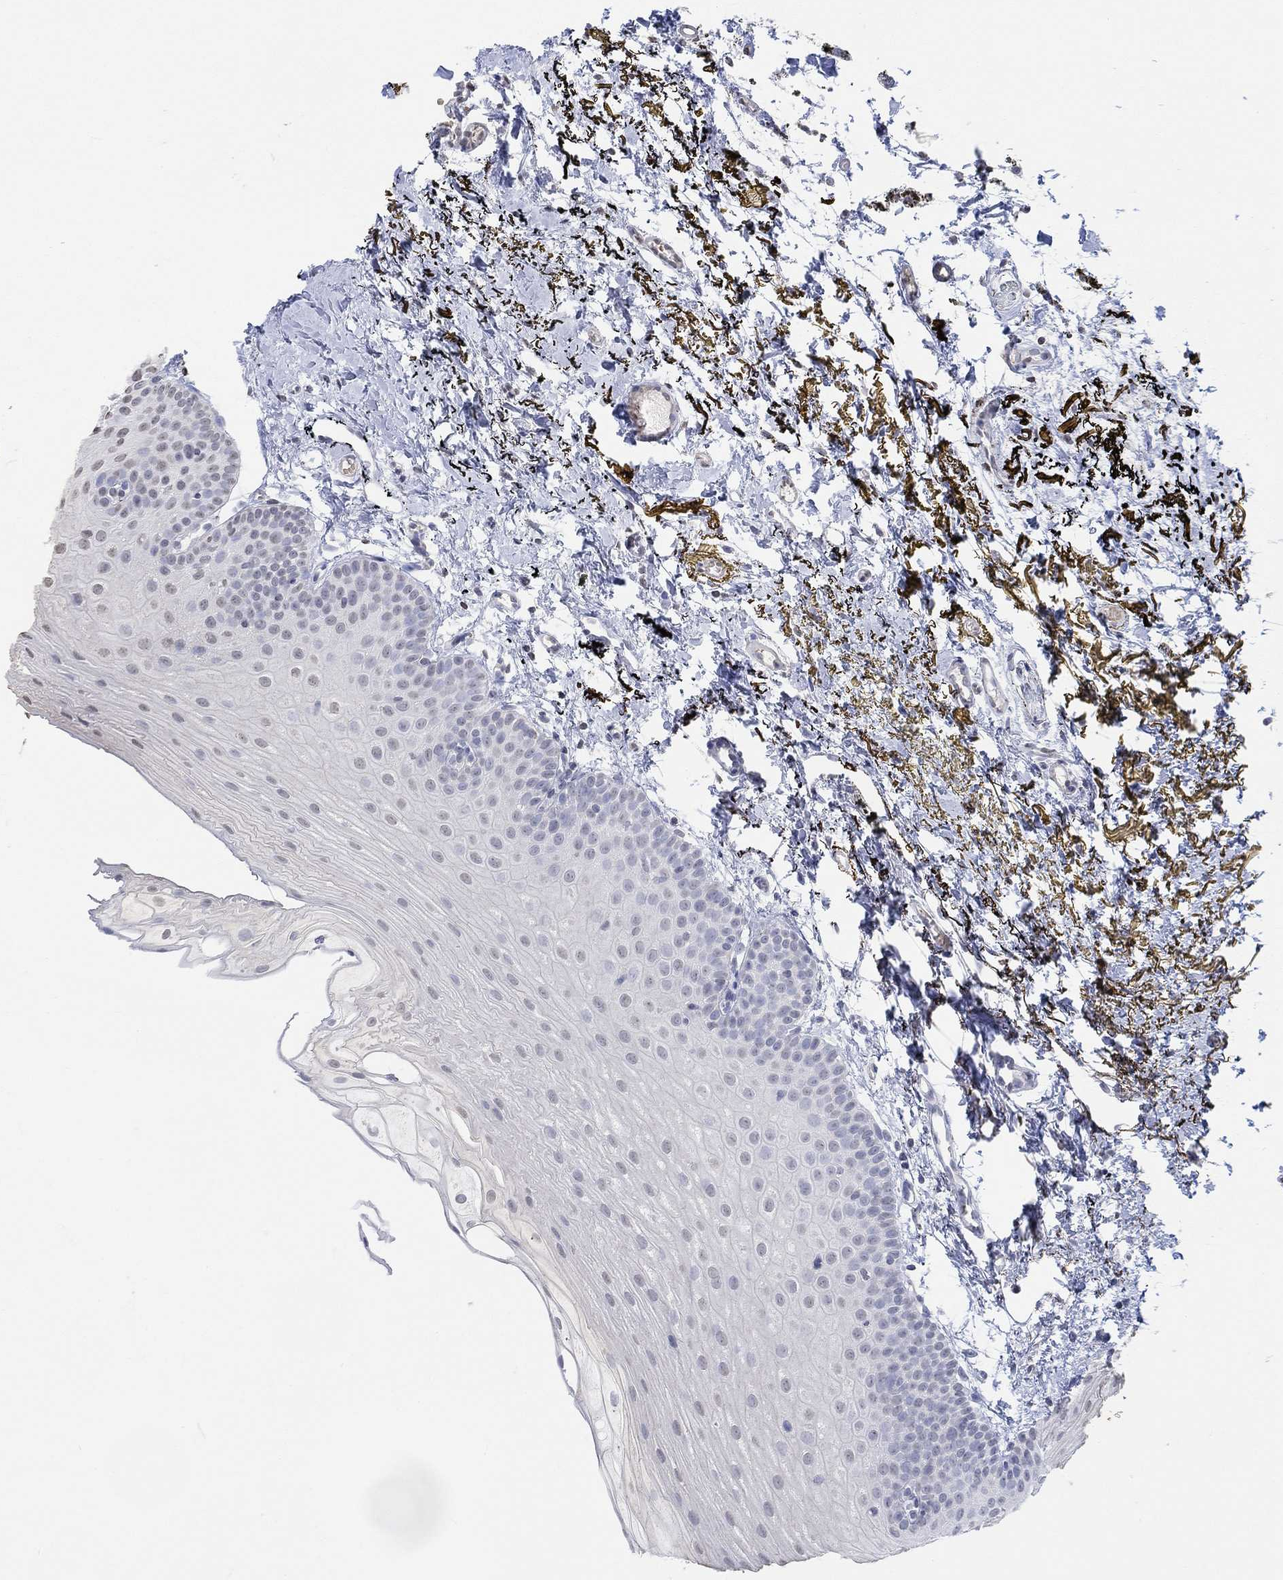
{"staining": {"intensity": "negative", "quantity": "none", "location": "none"}, "tissue": "oral mucosa", "cell_type": "Squamous epithelial cells", "image_type": "normal", "snomed": [{"axis": "morphology", "description": "Normal tissue, NOS"}, {"axis": "topography", "description": "Oral tissue"}], "caption": "Oral mucosa stained for a protein using immunohistochemistry shows no staining squamous epithelial cells.", "gene": "TMEM255A", "patient": {"sex": "female", "age": 57}}